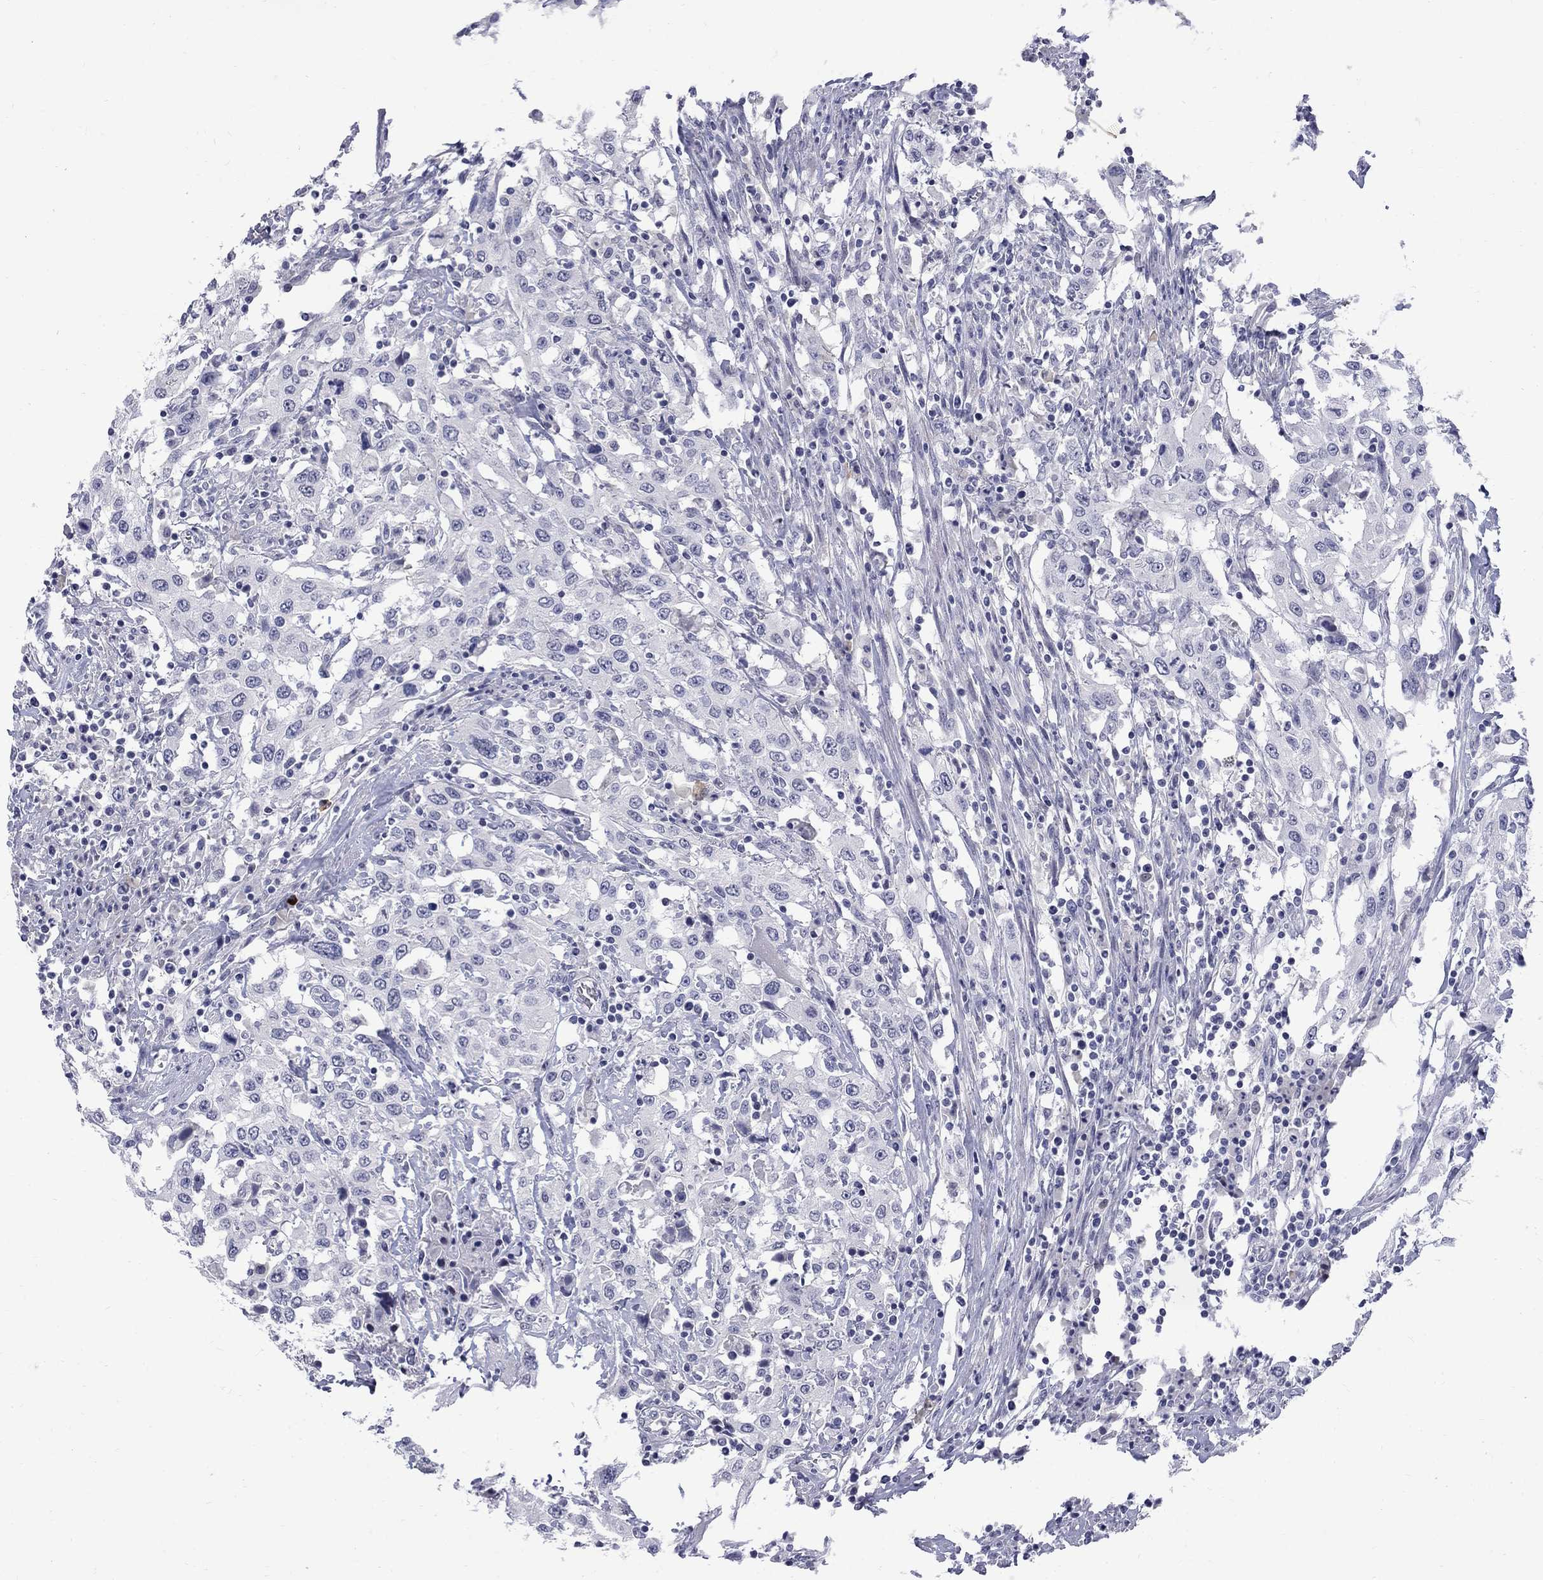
{"staining": {"intensity": "negative", "quantity": "none", "location": "none"}, "tissue": "urothelial cancer", "cell_type": "Tumor cells", "image_type": "cancer", "snomed": [{"axis": "morphology", "description": "Urothelial carcinoma, High grade"}, {"axis": "topography", "description": "Urinary bladder"}], "caption": "Tumor cells are negative for protein expression in human urothelial cancer.", "gene": "CTNND2", "patient": {"sex": "male", "age": 61}}